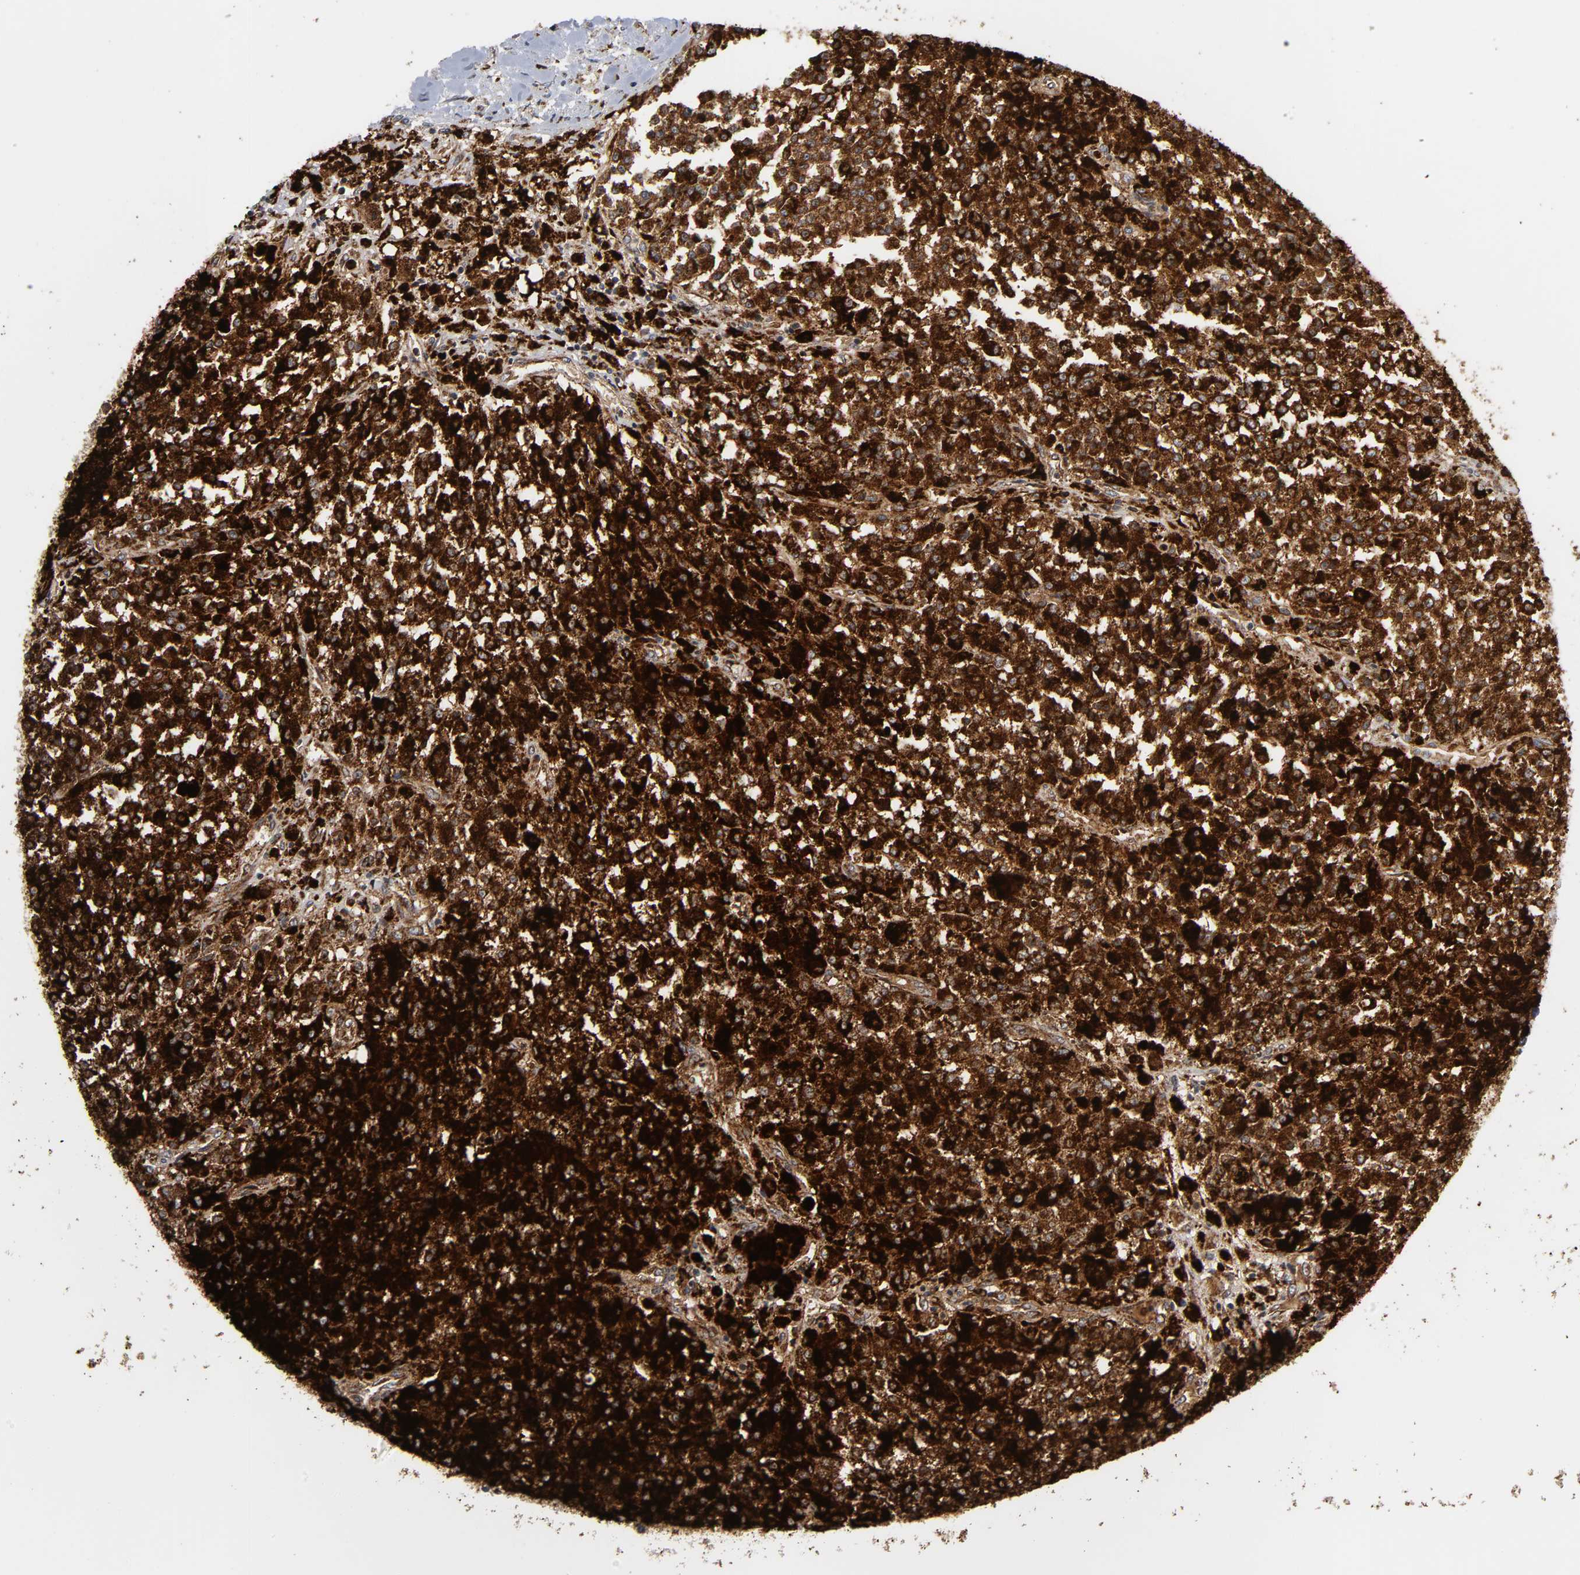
{"staining": {"intensity": "strong", "quantity": ">75%", "location": "cytoplasmic/membranous"}, "tissue": "testis cancer", "cell_type": "Tumor cells", "image_type": "cancer", "snomed": [{"axis": "morphology", "description": "Seminoma, NOS"}, {"axis": "topography", "description": "Testis"}], "caption": "About >75% of tumor cells in human testis seminoma display strong cytoplasmic/membranous protein positivity as visualized by brown immunohistochemical staining.", "gene": "PSAP", "patient": {"sex": "male", "age": 59}}